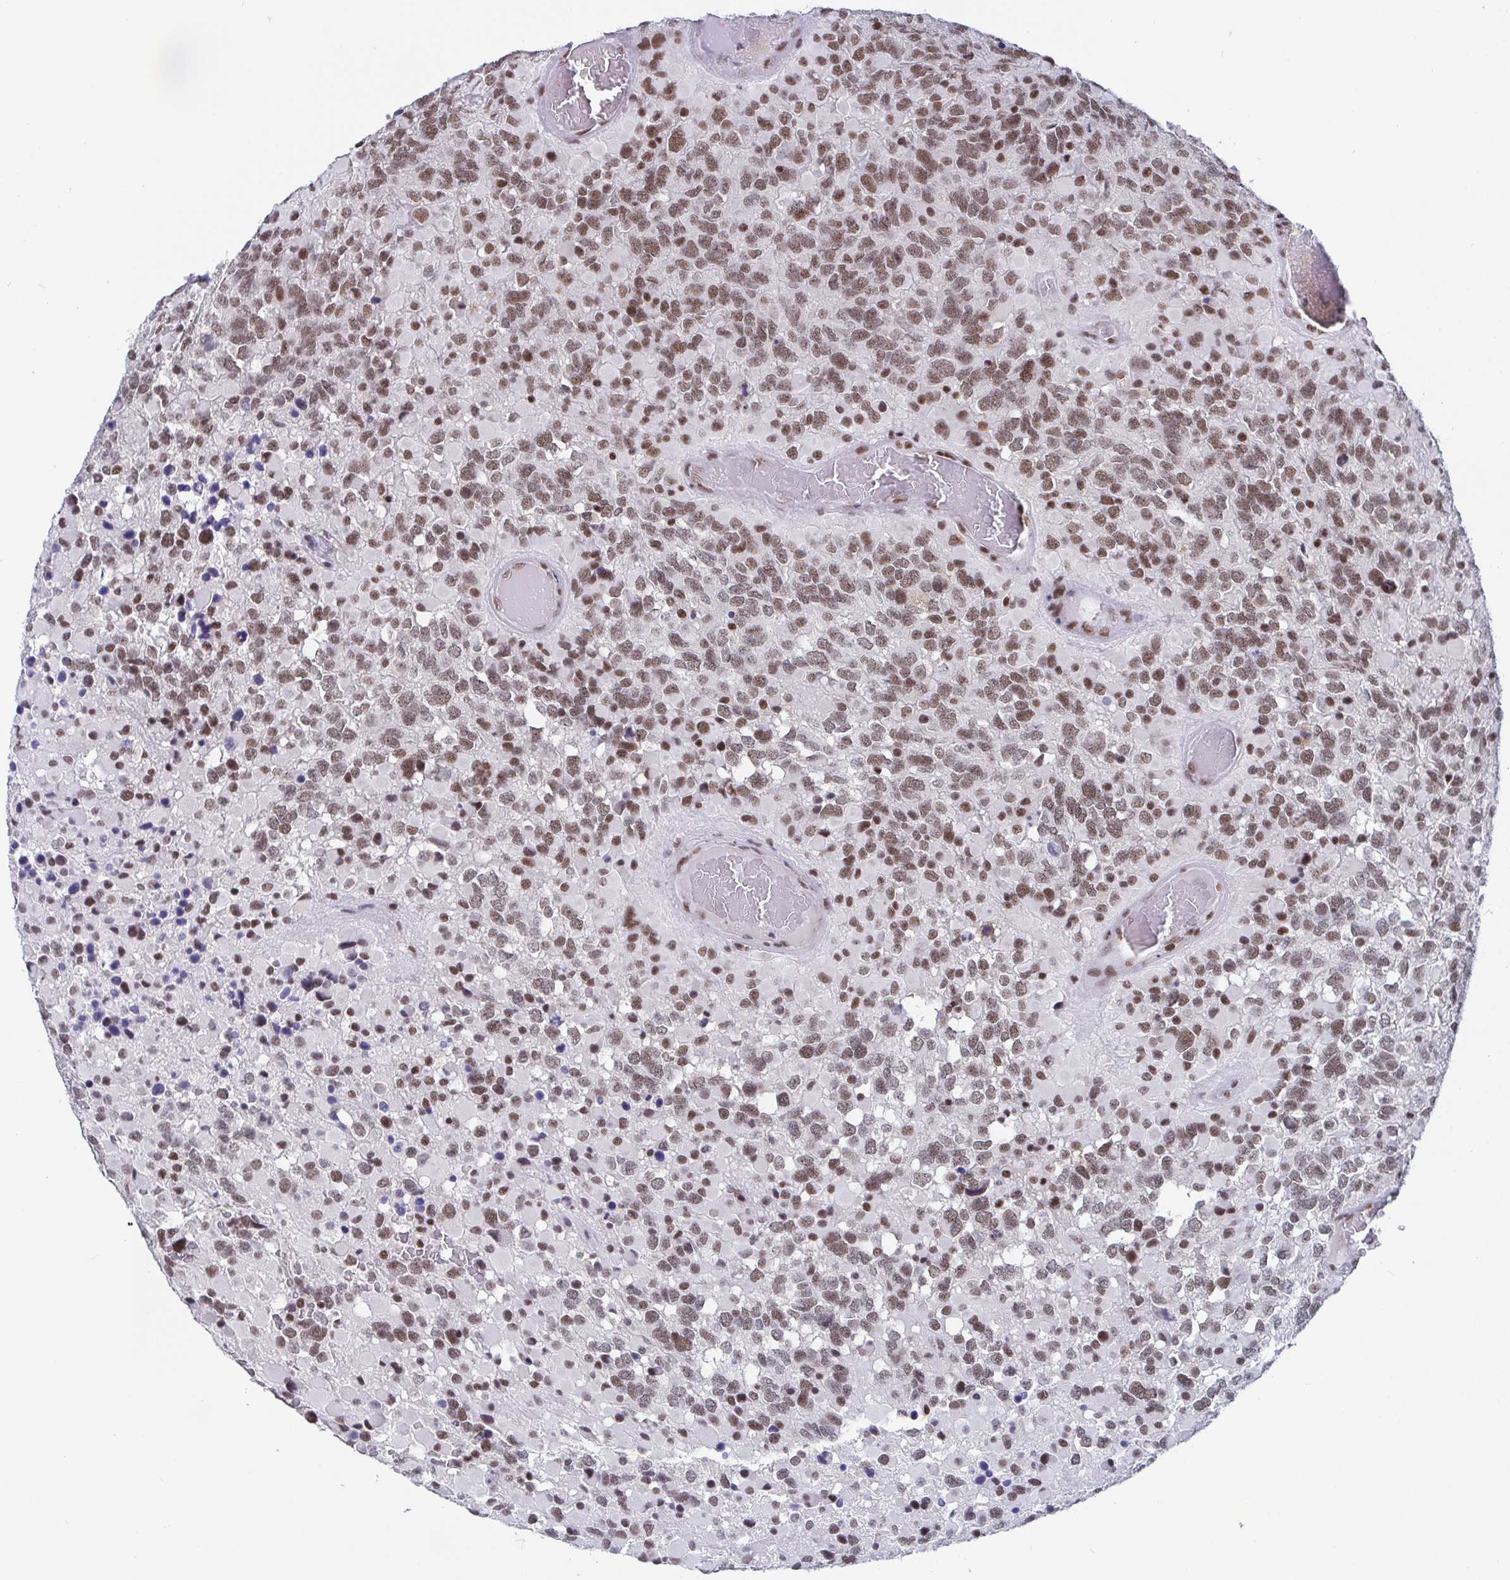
{"staining": {"intensity": "moderate", "quantity": ">75%", "location": "nuclear"}, "tissue": "glioma", "cell_type": "Tumor cells", "image_type": "cancer", "snomed": [{"axis": "morphology", "description": "Glioma, malignant, High grade"}, {"axis": "topography", "description": "Brain"}], "caption": "Human malignant glioma (high-grade) stained for a protein (brown) exhibits moderate nuclear positive staining in approximately >75% of tumor cells.", "gene": "CTCF", "patient": {"sex": "female", "age": 40}}